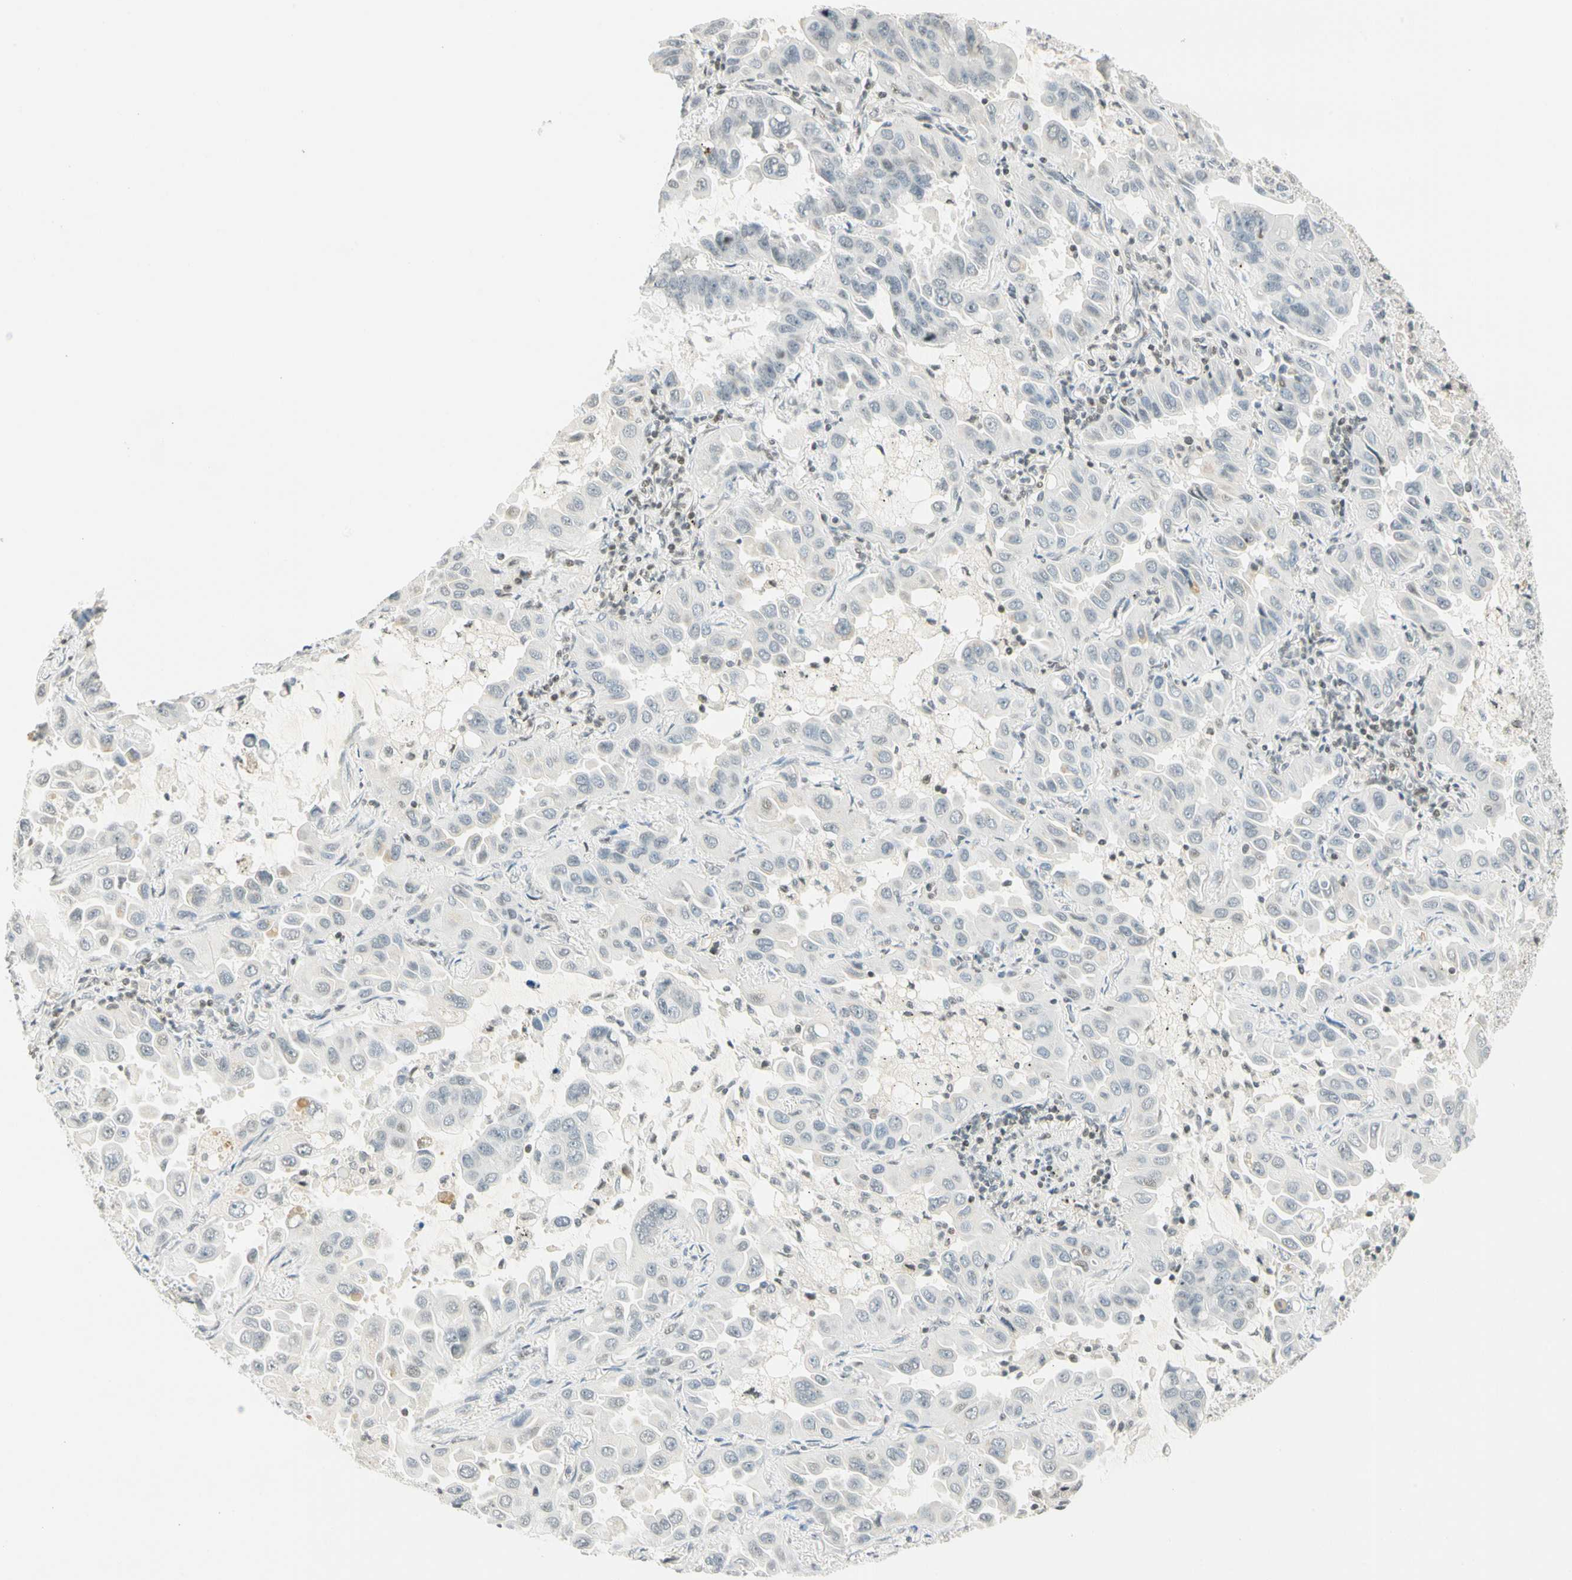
{"staining": {"intensity": "weak", "quantity": "<25%", "location": "nuclear"}, "tissue": "lung cancer", "cell_type": "Tumor cells", "image_type": "cancer", "snomed": [{"axis": "morphology", "description": "Adenocarcinoma, NOS"}, {"axis": "topography", "description": "Lung"}], "caption": "Protein analysis of lung adenocarcinoma exhibits no significant staining in tumor cells.", "gene": "SMAD3", "patient": {"sex": "male", "age": 64}}